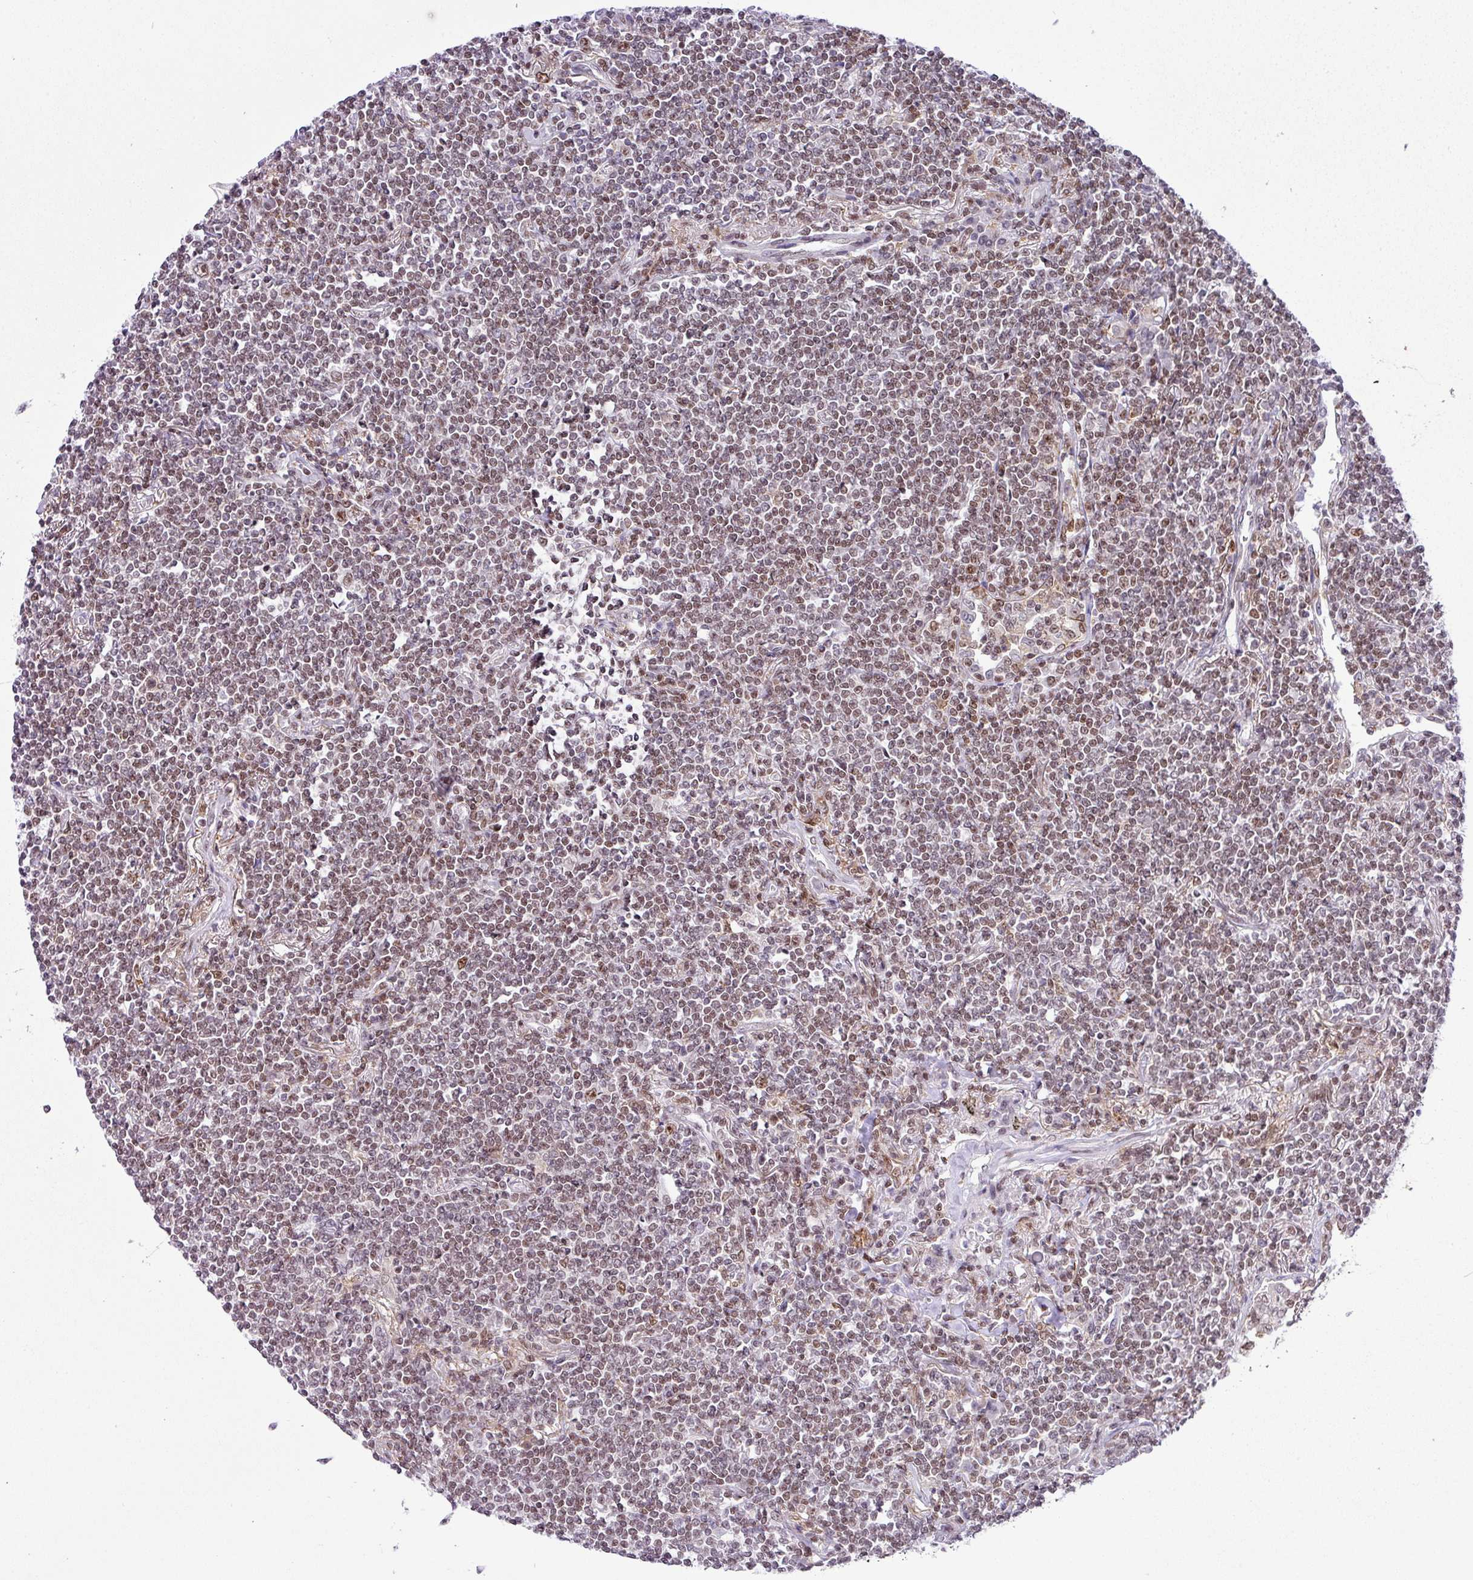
{"staining": {"intensity": "weak", "quantity": ">75%", "location": "nuclear"}, "tissue": "lymphoma", "cell_type": "Tumor cells", "image_type": "cancer", "snomed": [{"axis": "morphology", "description": "Malignant lymphoma, non-Hodgkin's type, Low grade"}, {"axis": "topography", "description": "Lung"}], "caption": "Immunohistochemistry micrograph of neoplastic tissue: human malignant lymphoma, non-Hodgkin's type (low-grade) stained using immunohistochemistry (IHC) demonstrates low levels of weak protein expression localized specifically in the nuclear of tumor cells, appearing as a nuclear brown color.", "gene": "CCDC137", "patient": {"sex": "female", "age": 71}}